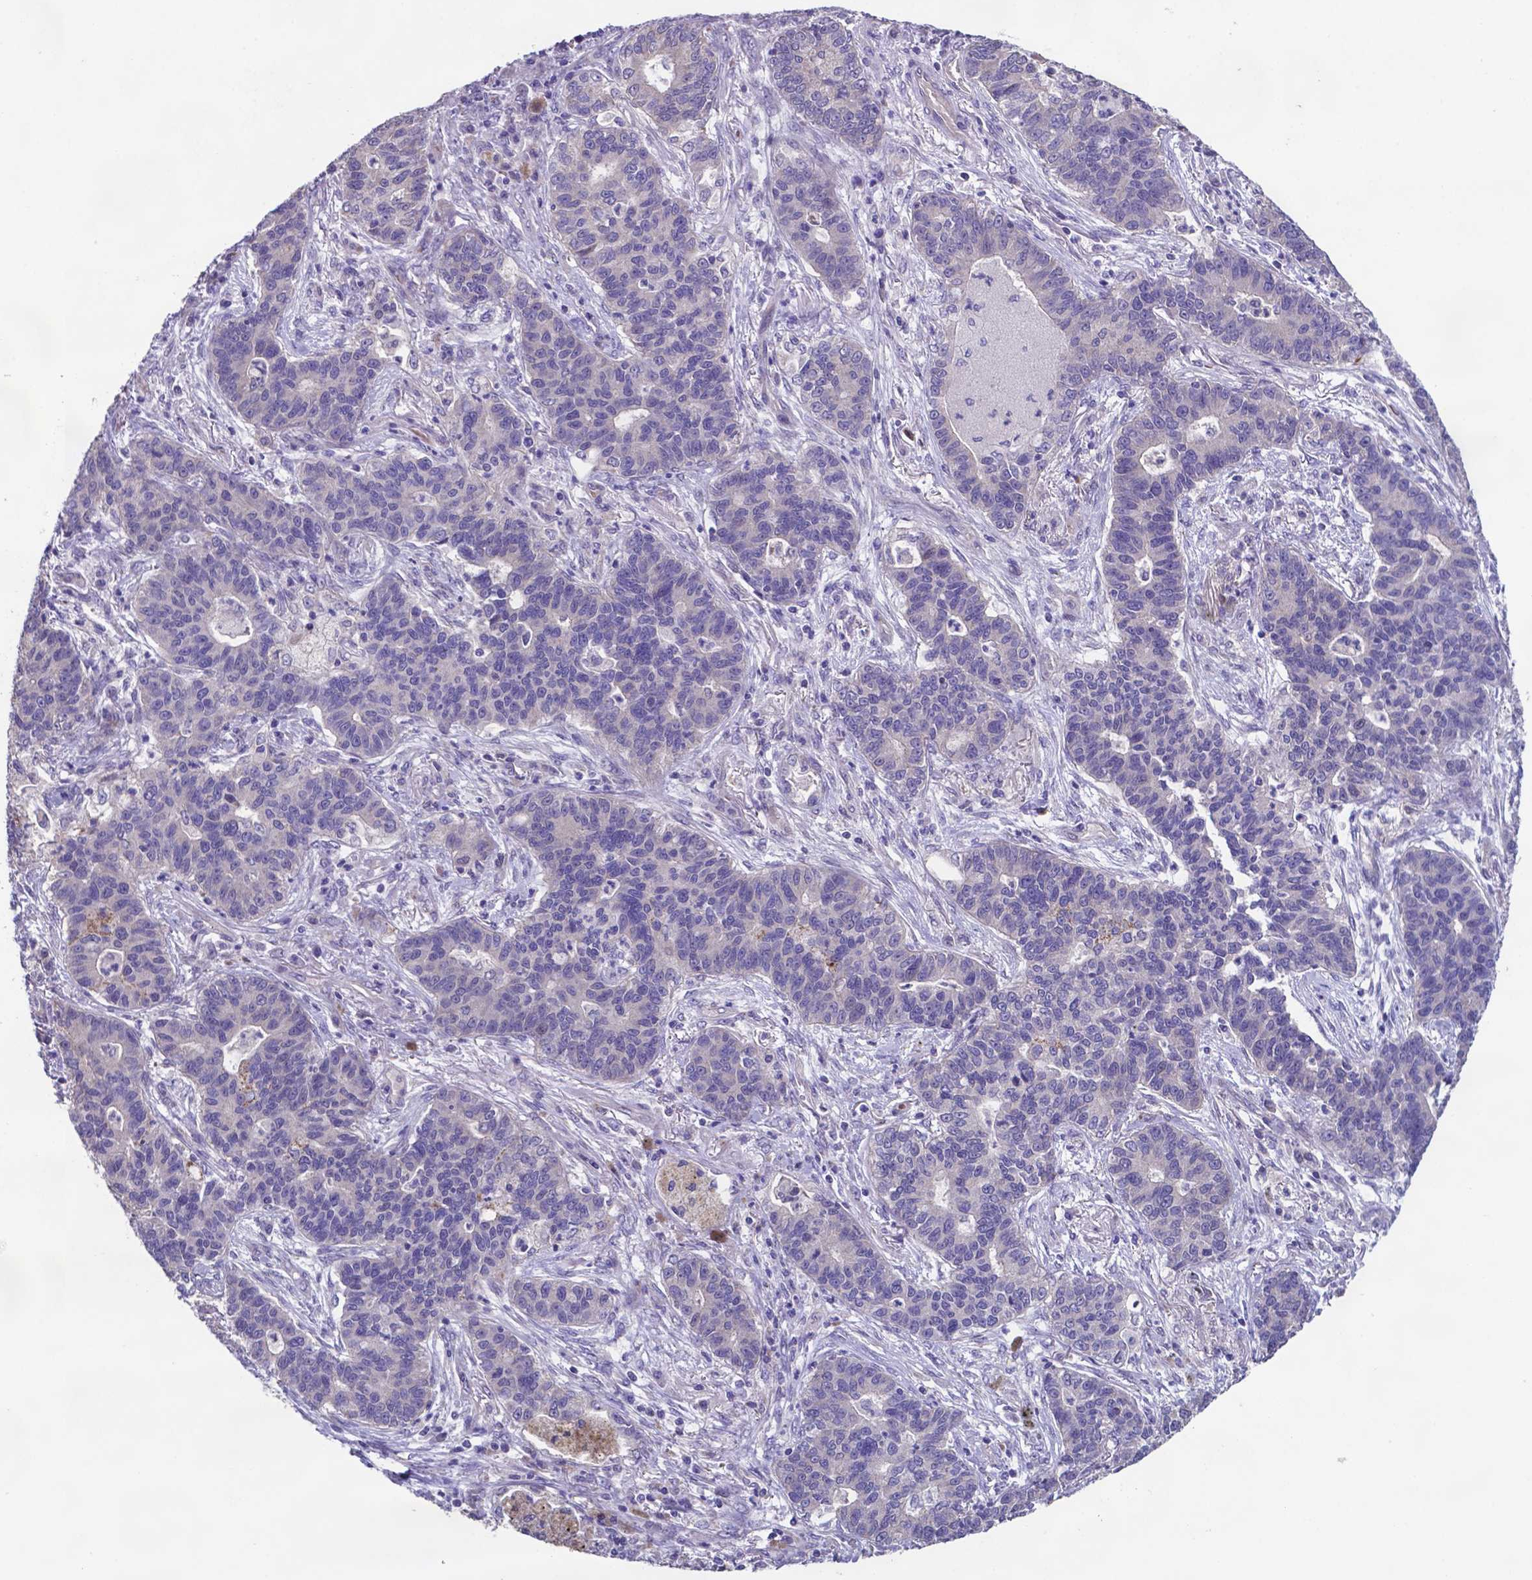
{"staining": {"intensity": "negative", "quantity": "none", "location": "none"}, "tissue": "lung cancer", "cell_type": "Tumor cells", "image_type": "cancer", "snomed": [{"axis": "morphology", "description": "Adenocarcinoma, NOS"}, {"axis": "topography", "description": "Lung"}], "caption": "This is an IHC micrograph of human lung adenocarcinoma. There is no positivity in tumor cells.", "gene": "TYRO3", "patient": {"sex": "female", "age": 57}}